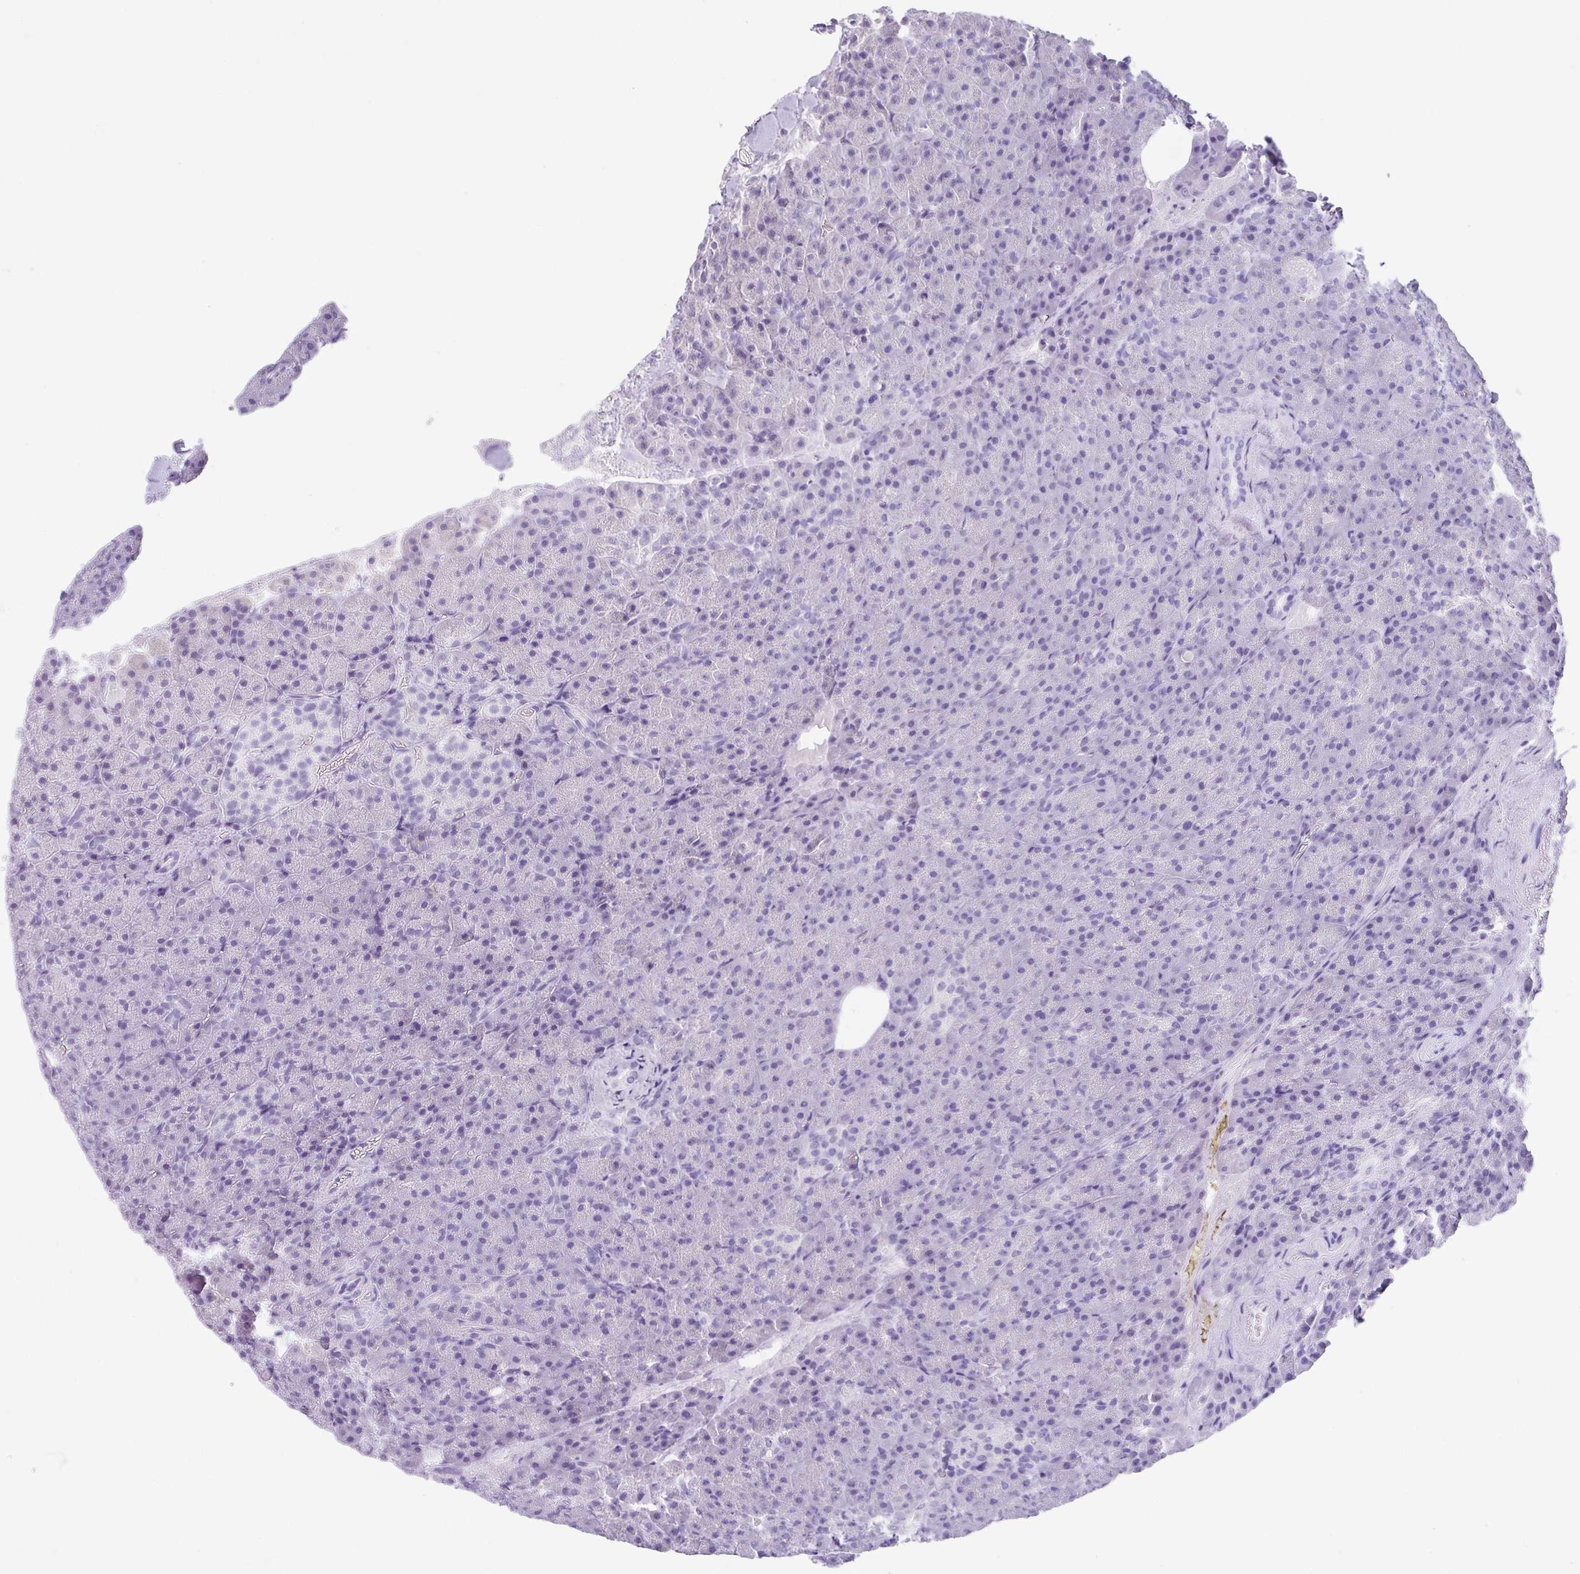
{"staining": {"intensity": "negative", "quantity": "none", "location": "none"}, "tissue": "pancreas", "cell_type": "Exocrine glandular cells", "image_type": "normal", "snomed": [{"axis": "morphology", "description": "Normal tissue, NOS"}, {"axis": "topography", "description": "Pancreas"}], "caption": "This is an IHC image of benign pancreas. There is no expression in exocrine glandular cells.", "gene": "ZG16", "patient": {"sex": "female", "age": 74}}